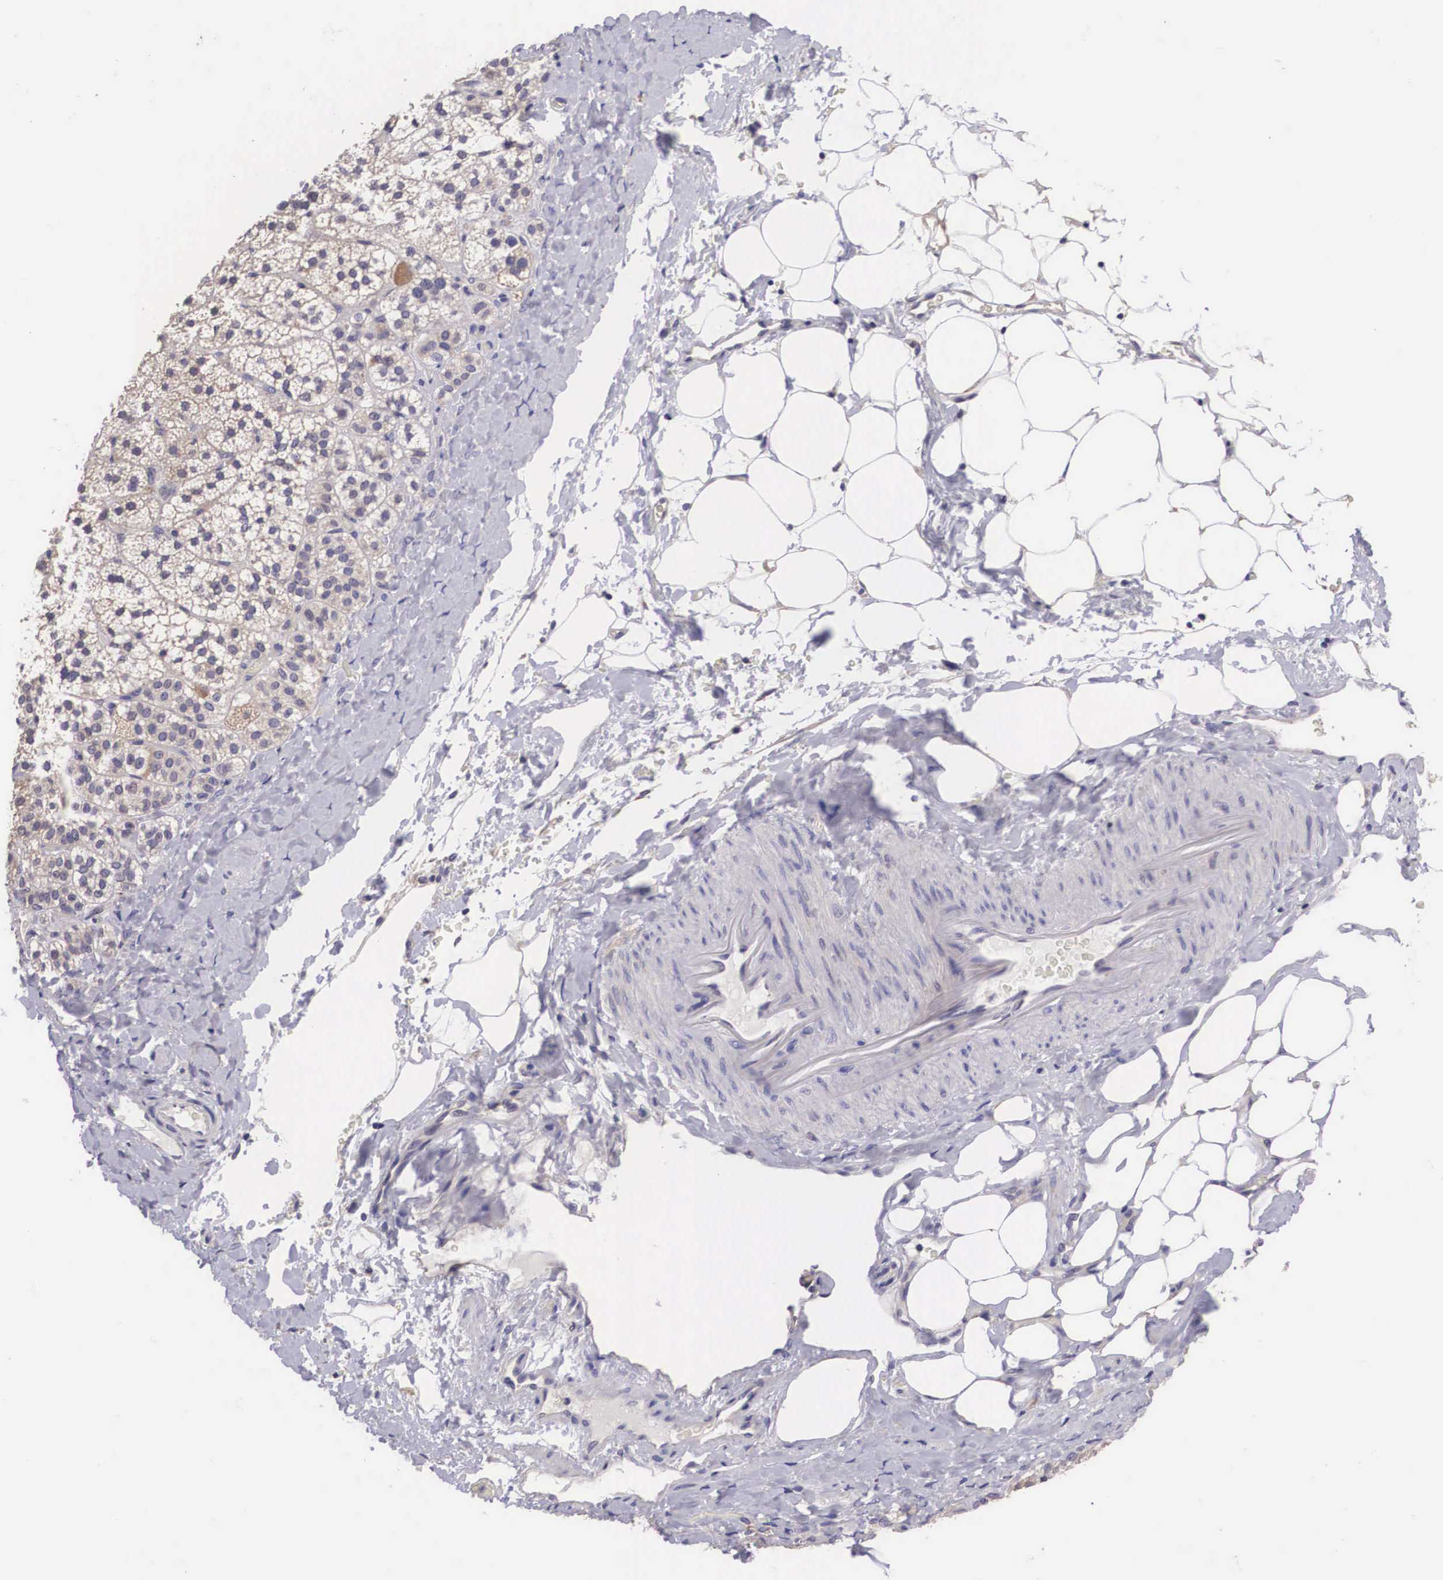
{"staining": {"intensity": "weak", "quantity": "25%-75%", "location": "cytoplasmic/membranous"}, "tissue": "adrenal gland", "cell_type": "Glandular cells", "image_type": "normal", "snomed": [{"axis": "morphology", "description": "Normal tissue, NOS"}, {"axis": "topography", "description": "Adrenal gland"}], "caption": "Adrenal gland stained with immunohistochemistry (IHC) reveals weak cytoplasmic/membranous positivity in approximately 25%-75% of glandular cells.", "gene": "ARG2", "patient": {"sex": "male", "age": 53}}